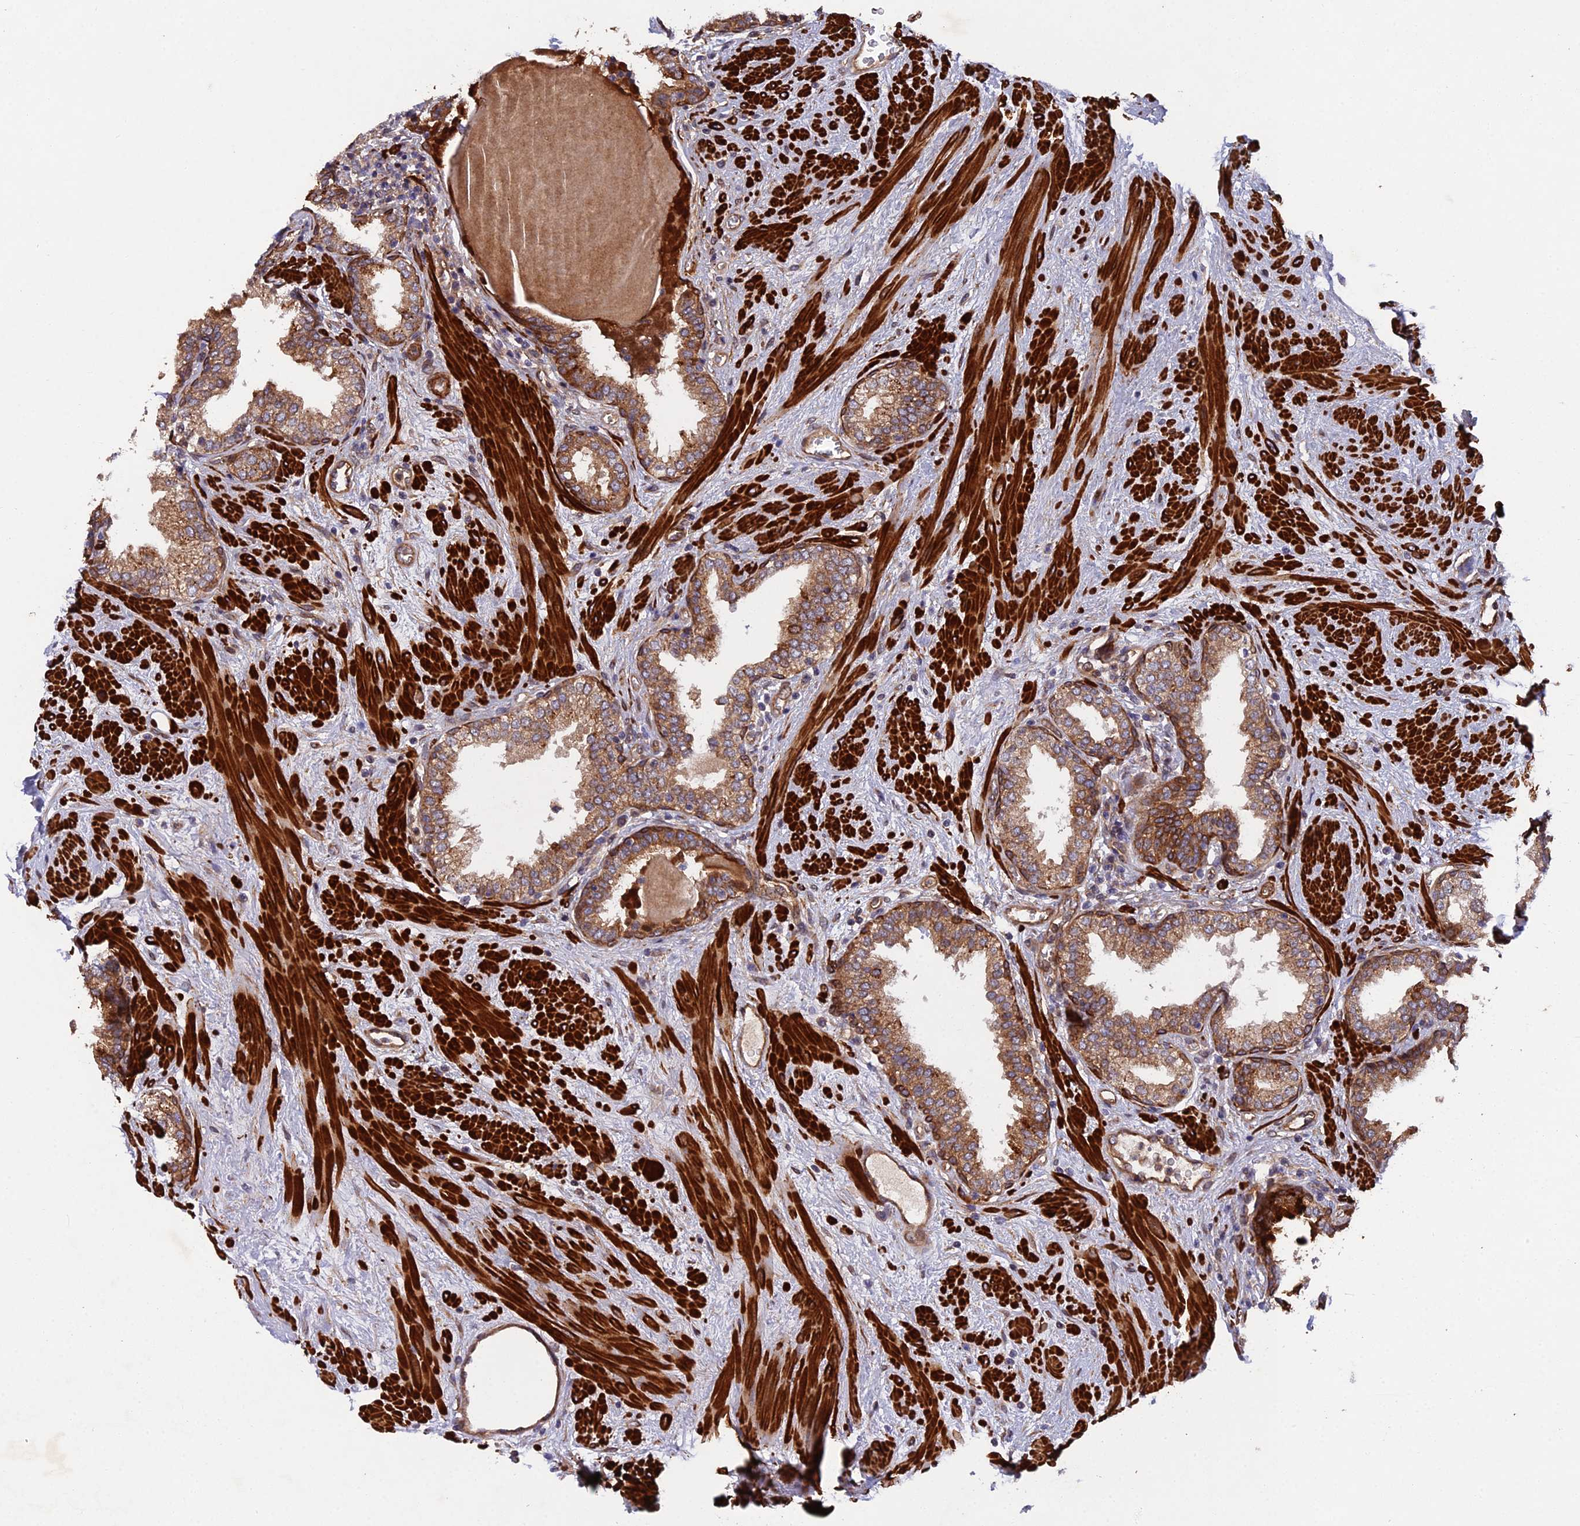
{"staining": {"intensity": "moderate", "quantity": ">75%", "location": "cytoplasmic/membranous"}, "tissue": "prostate", "cell_type": "Glandular cells", "image_type": "normal", "snomed": [{"axis": "morphology", "description": "Normal tissue, NOS"}, {"axis": "topography", "description": "Prostate"}], "caption": "This image exhibits unremarkable prostate stained with IHC to label a protein in brown. The cytoplasmic/membranous of glandular cells show moderate positivity for the protein. Nuclei are counter-stained blue.", "gene": "RALGAPA2", "patient": {"sex": "male", "age": 51}}